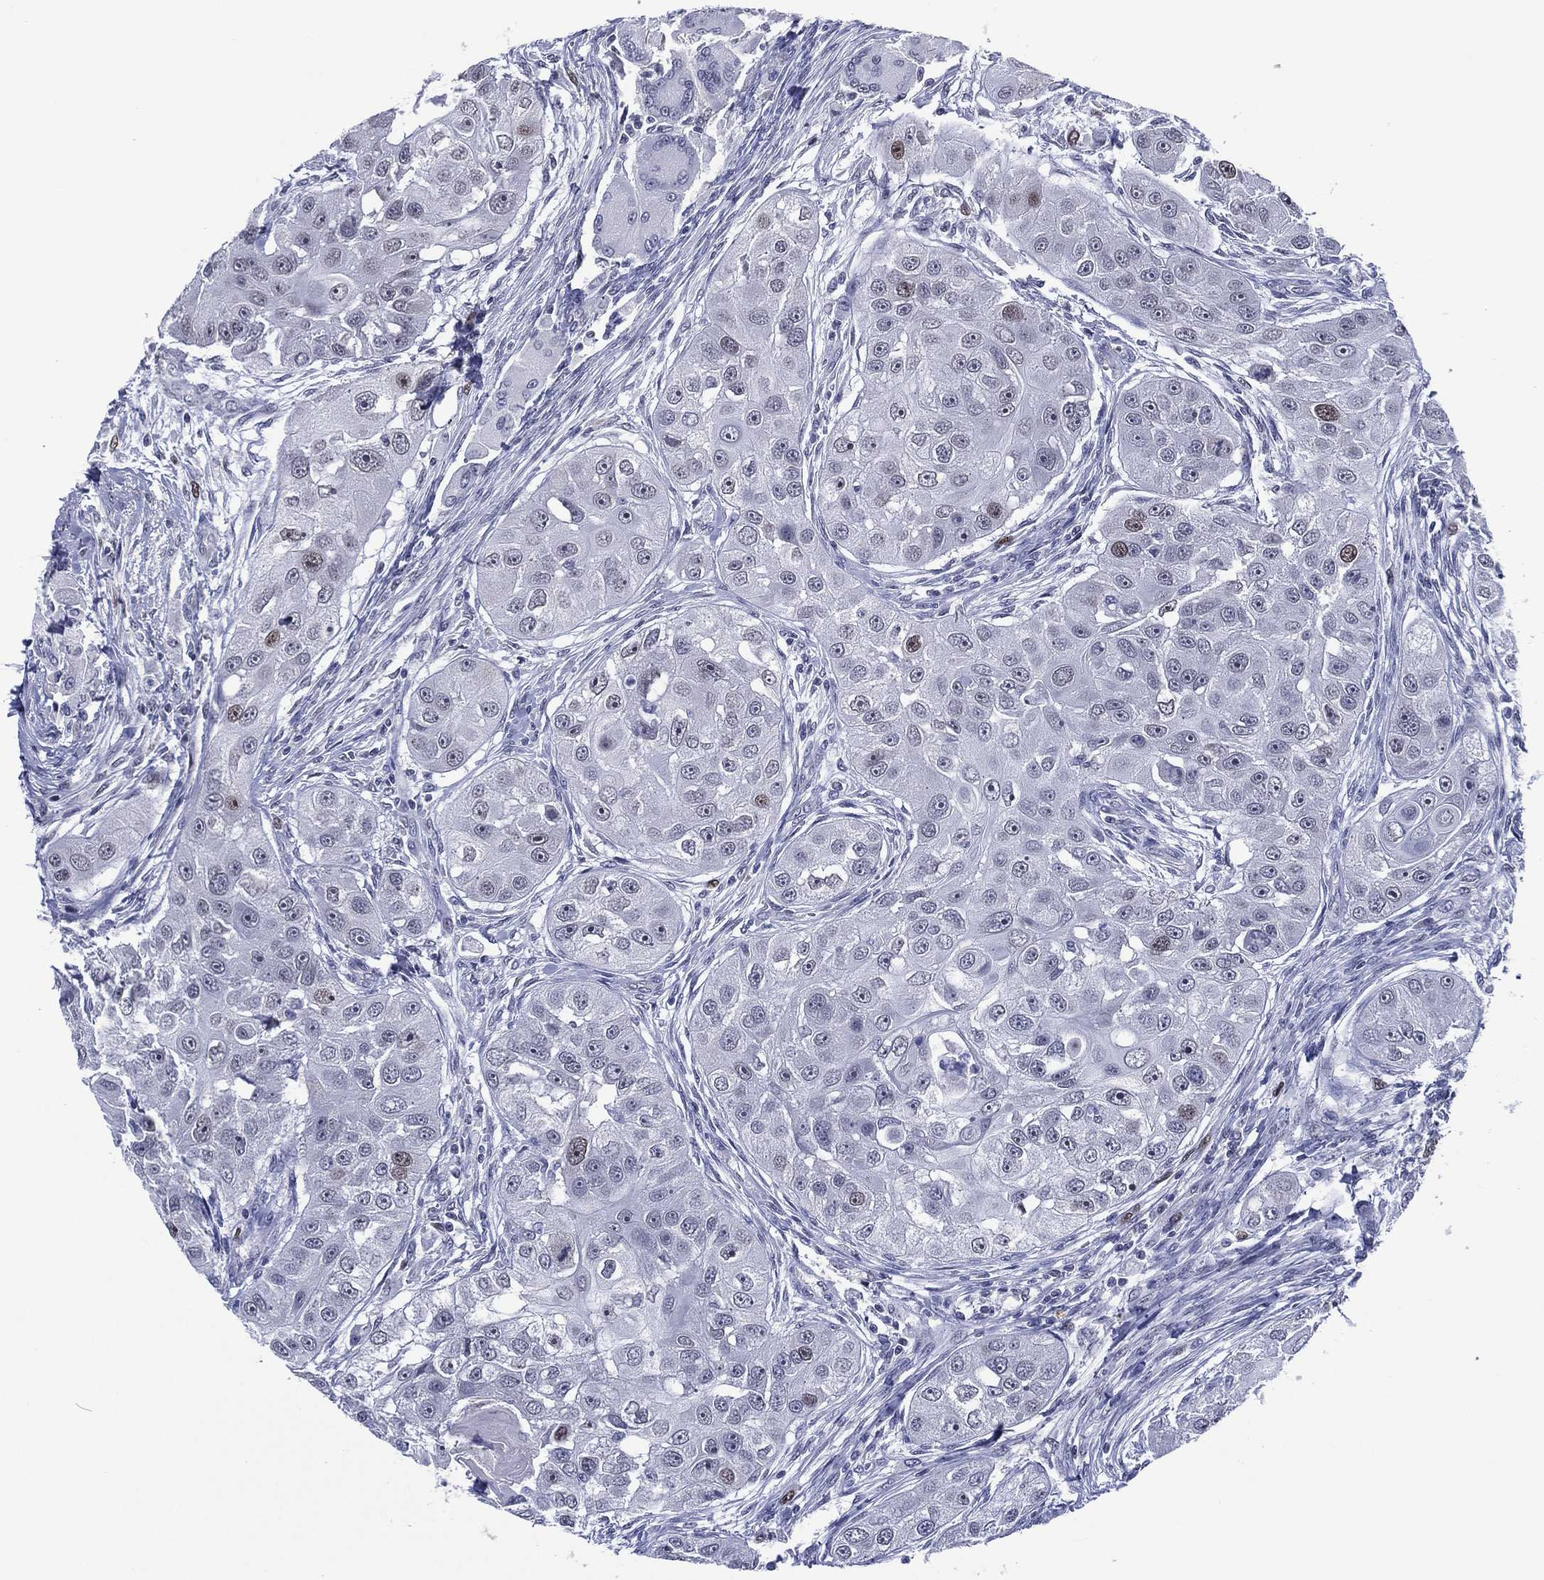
{"staining": {"intensity": "moderate", "quantity": "<25%", "location": "nuclear"}, "tissue": "head and neck cancer", "cell_type": "Tumor cells", "image_type": "cancer", "snomed": [{"axis": "morphology", "description": "Squamous cell carcinoma, NOS"}, {"axis": "topography", "description": "Head-Neck"}], "caption": "Immunohistochemical staining of human head and neck cancer exhibits moderate nuclear protein staining in about <25% of tumor cells.", "gene": "GATA6", "patient": {"sex": "male", "age": 51}}